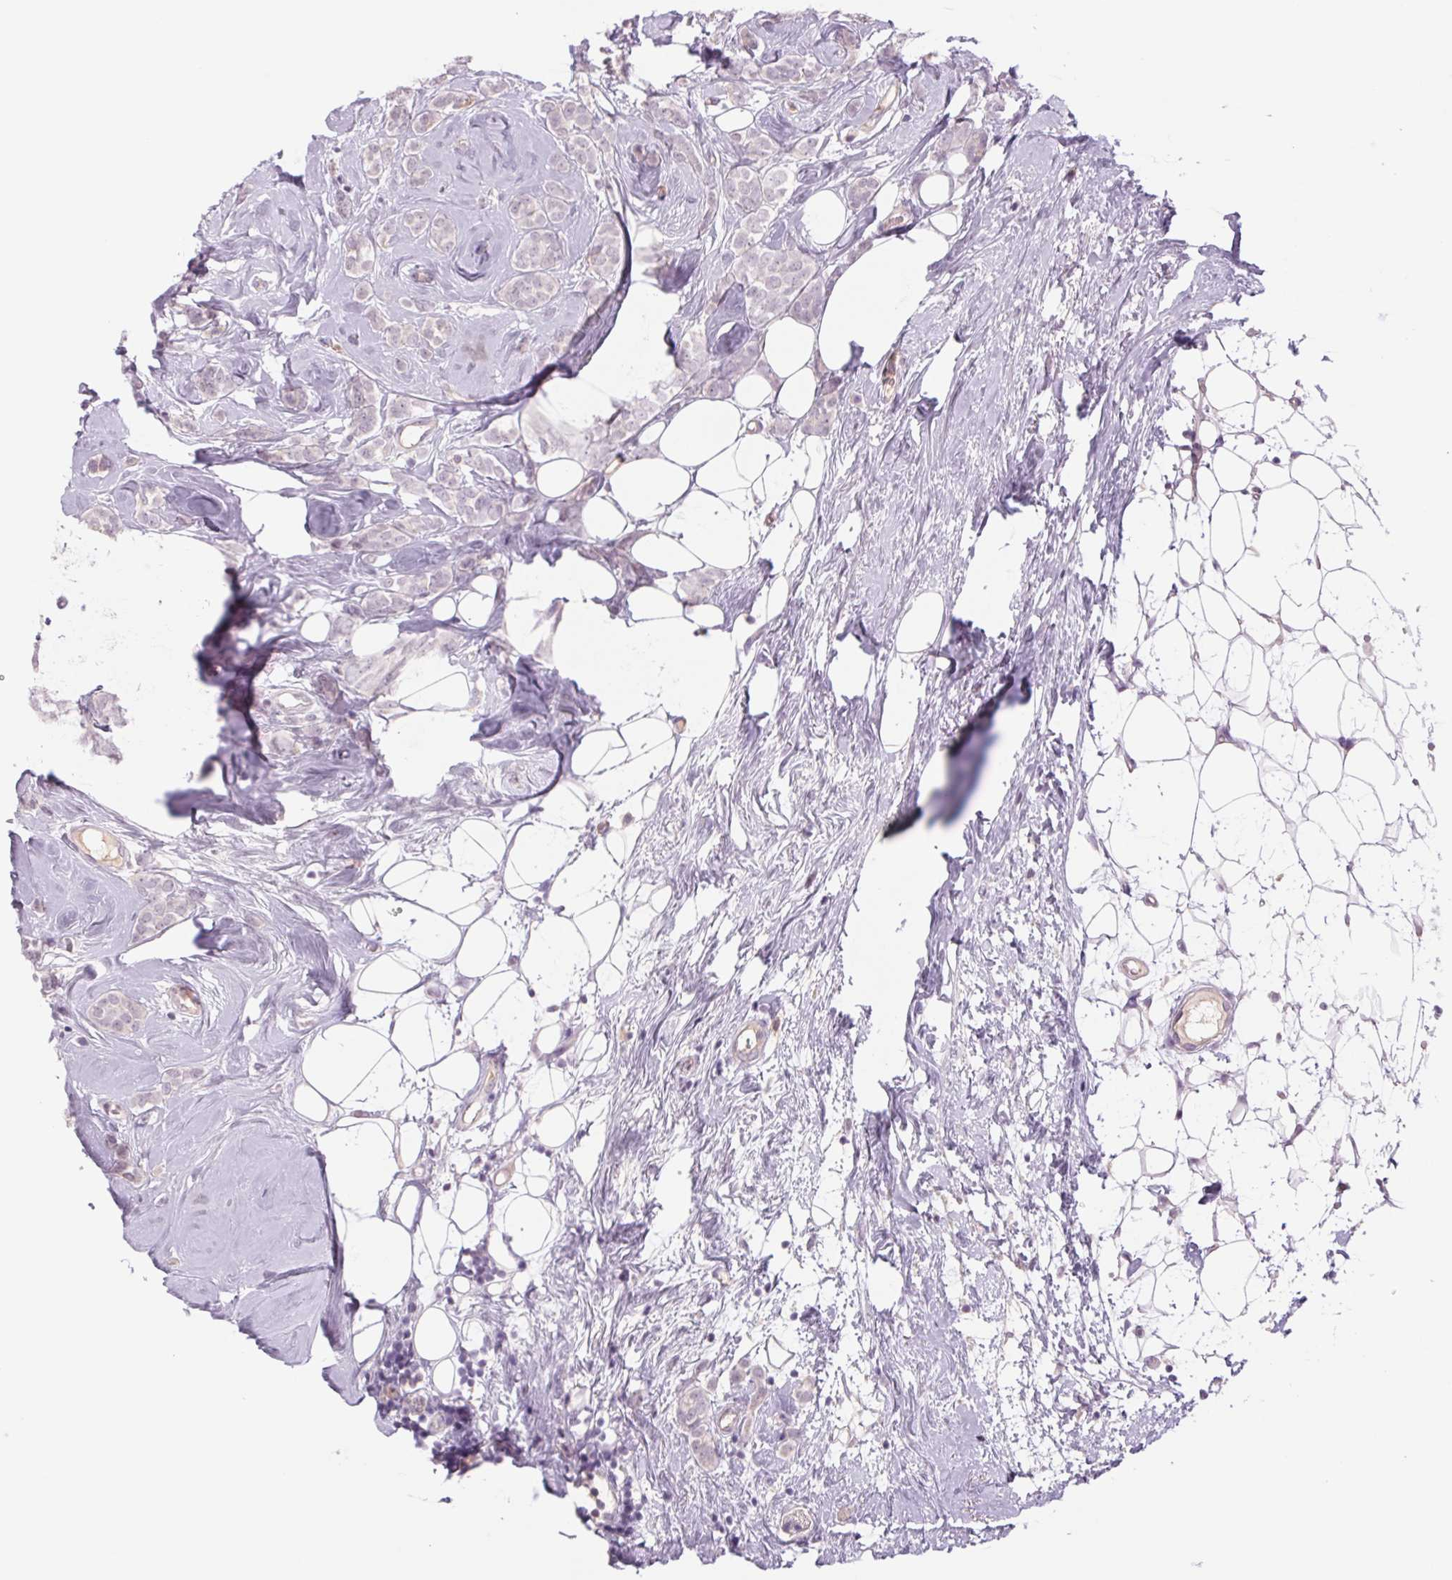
{"staining": {"intensity": "negative", "quantity": "none", "location": "none"}, "tissue": "breast cancer", "cell_type": "Tumor cells", "image_type": "cancer", "snomed": [{"axis": "morphology", "description": "Lobular carcinoma"}, {"axis": "topography", "description": "Breast"}], "caption": "This is an immunohistochemistry (IHC) histopathology image of breast cancer. There is no expression in tumor cells.", "gene": "KRT1", "patient": {"sex": "female", "age": 49}}